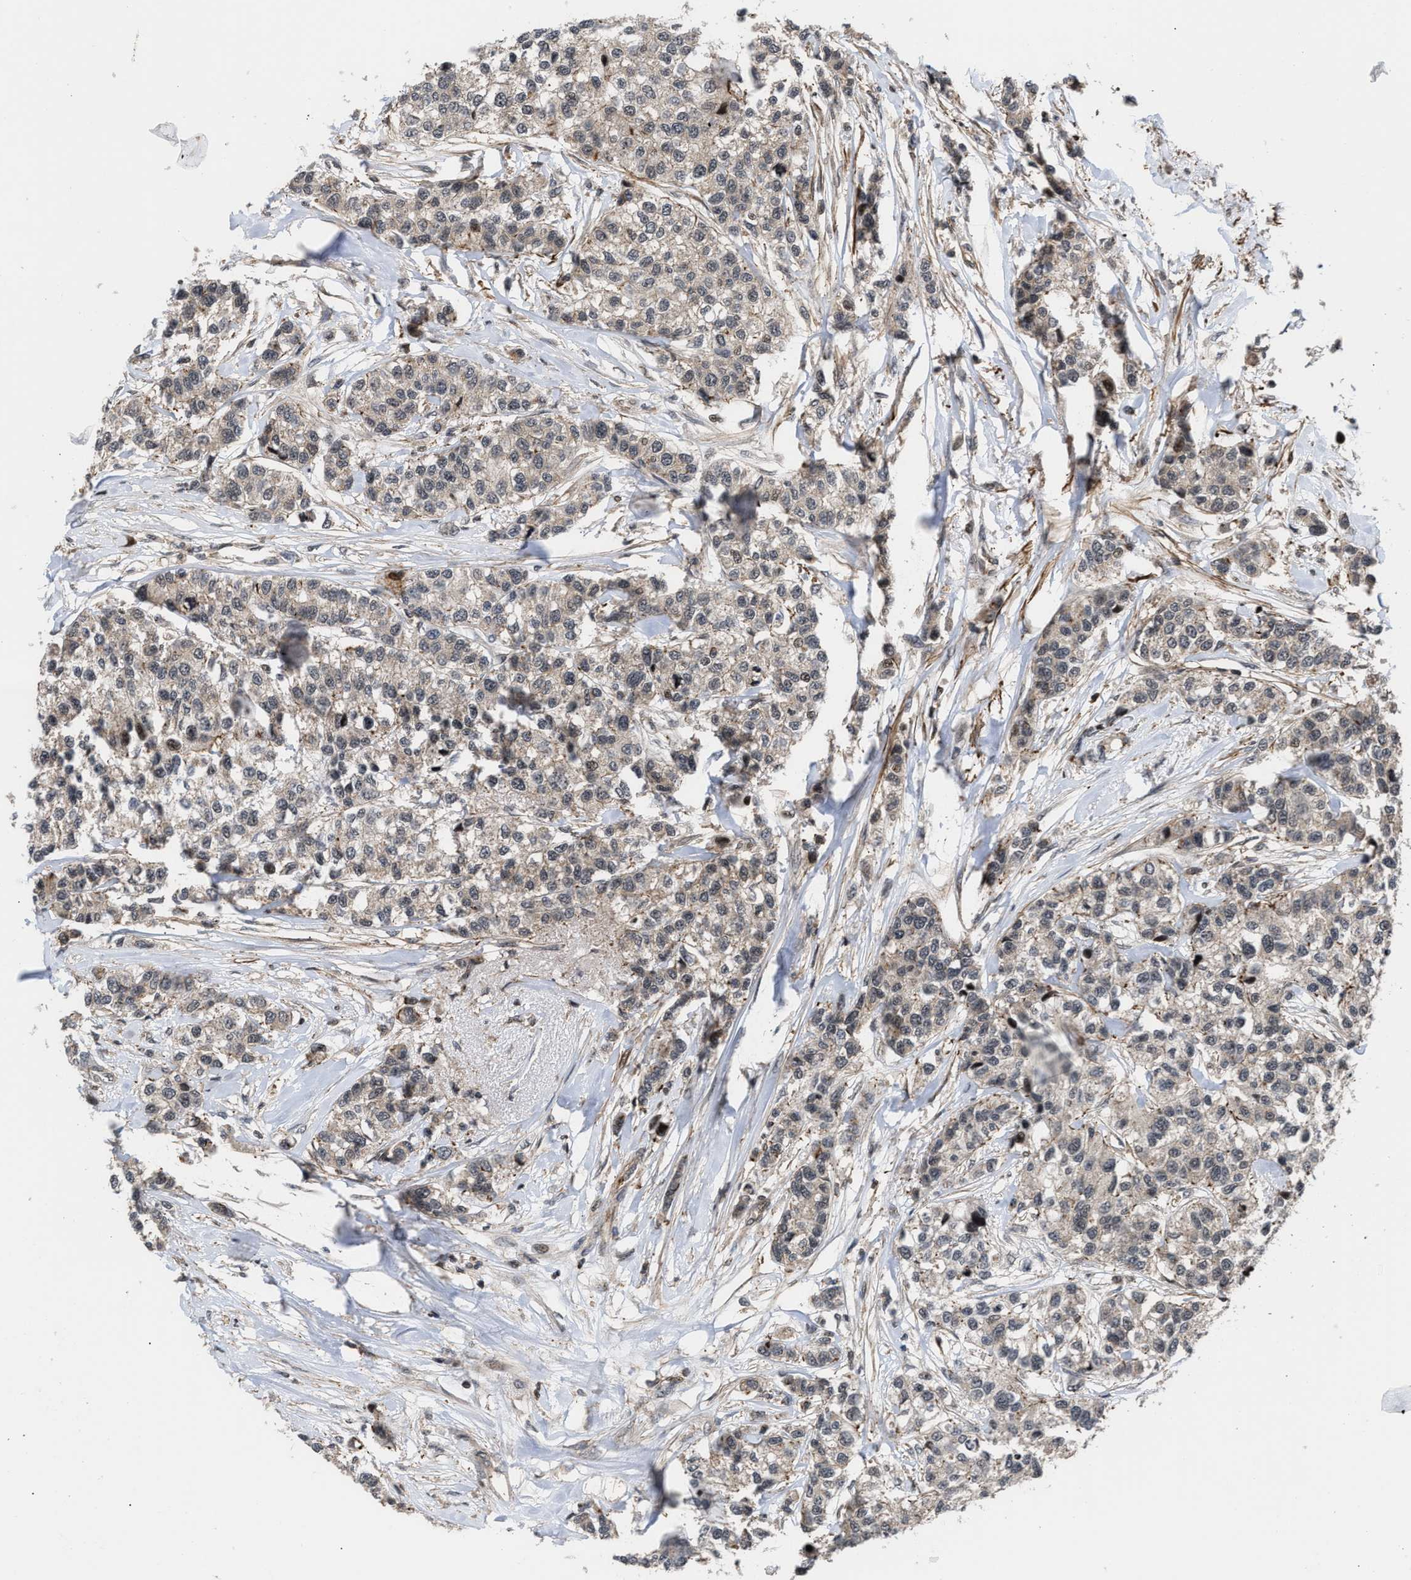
{"staining": {"intensity": "weak", "quantity": "<25%", "location": "cytoplasmic/membranous"}, "tissue": "breast cancer", "cell_type": "Tumor cells", "image_type": "cancer", "snomed": [{"axis": "morphology", "description": "Duct carcinoma"}, {"axis": "topography", "description": "Breast"}], "caption": "High magnification brightfield microscopy of invasive ductal carcinoma (breast) stained with DAB (brown) and counterstained with hematoxylin (blue): tumor cells show no significant staining.", "gene": "STAU2", "patient": {"sex": "female", "age": 51}}